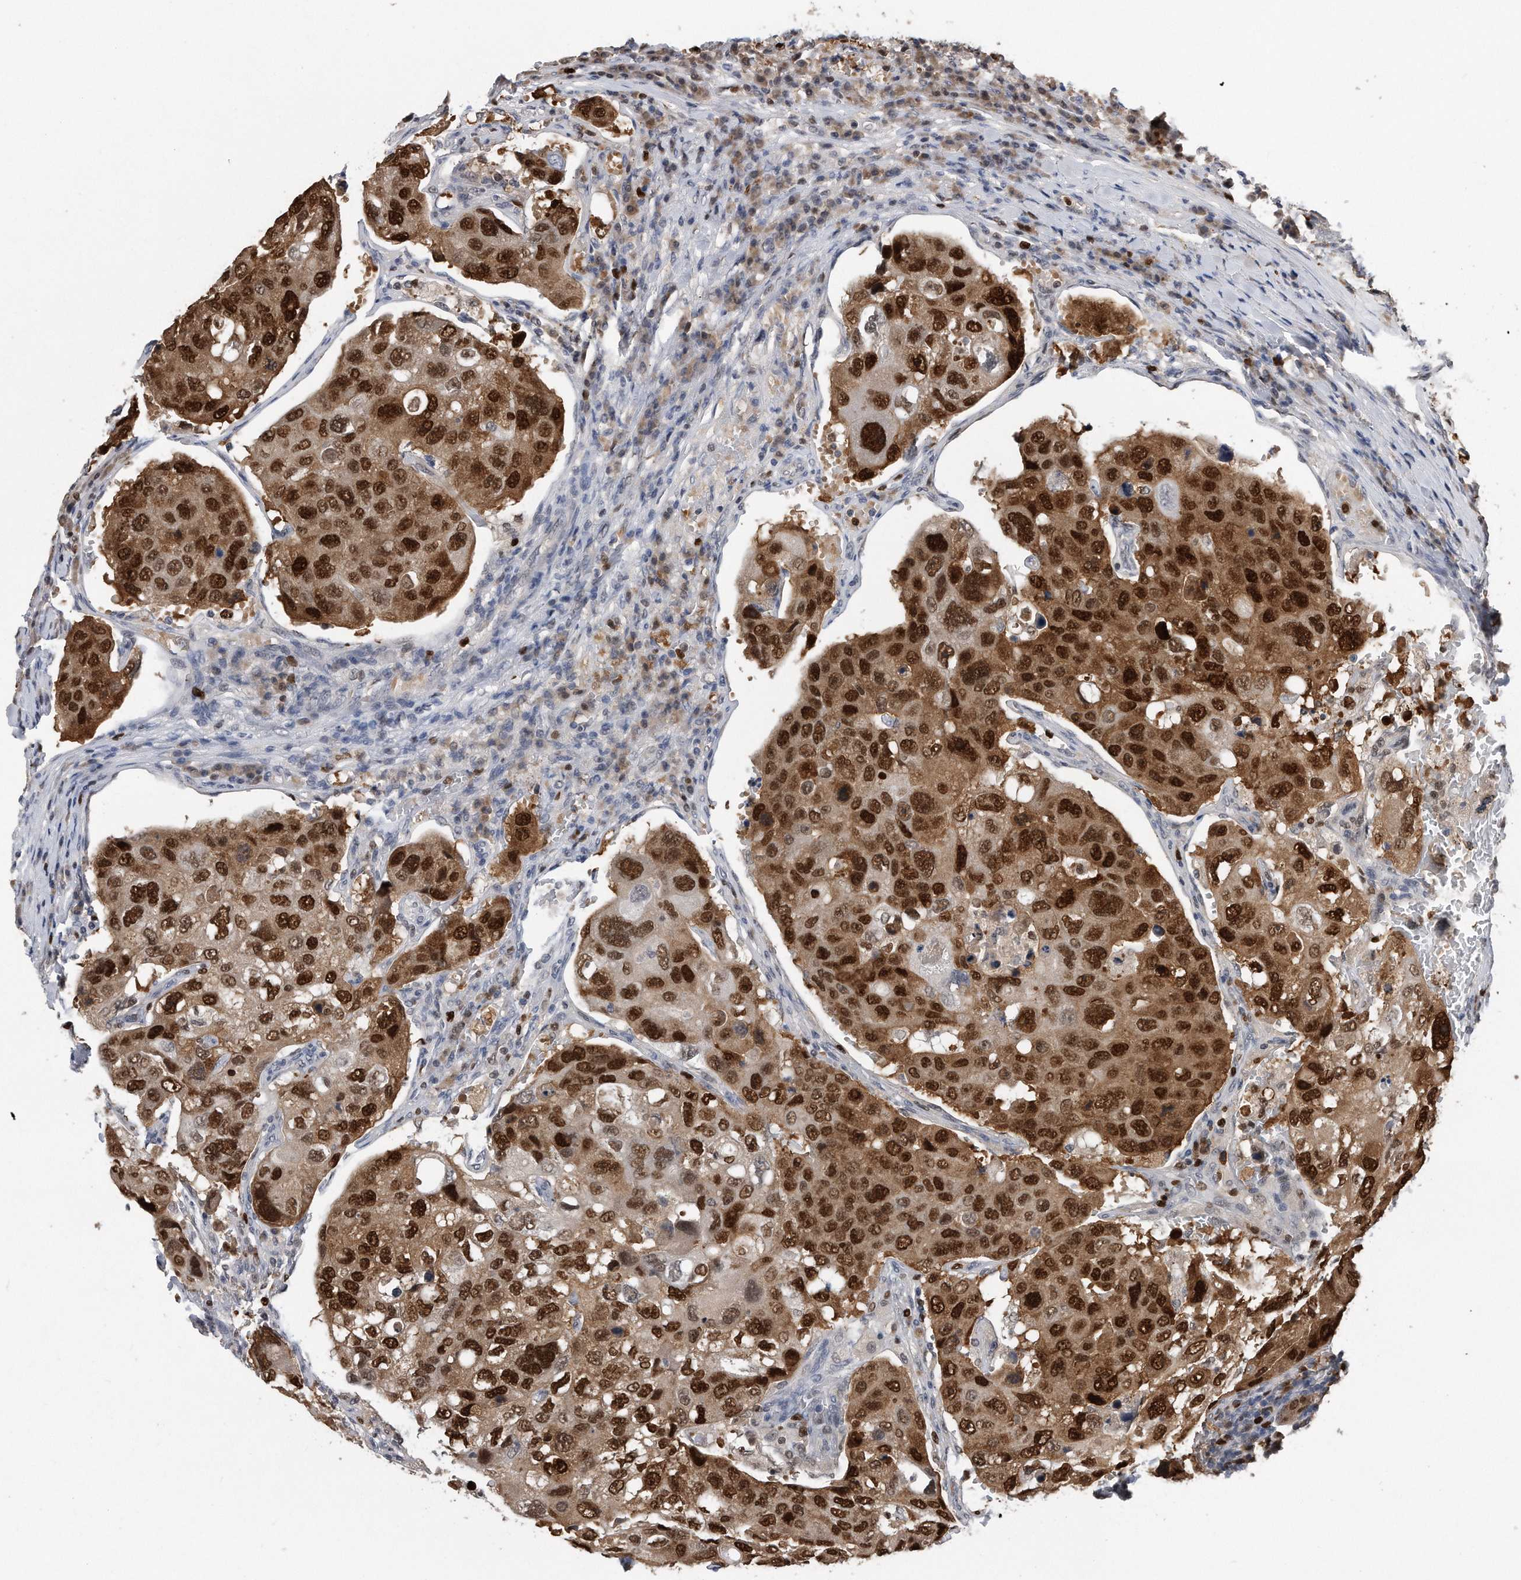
{"staining": {"intensity": "strong", "quantity": ">75%", "location": "cytoplasmic/membranous,nuclear"}, "tissue": "urothelial cancer", "cell_type": "Tumor cells", "image_type": "cancer", "snomed": [{"axis": "morphology", "description": "Urothelial carcinoma, High grade"}, {"axis": "topography", "description": "Lymph node"}, {"axis": "topography", "description": "Urinary bladder"}], "caption": "Protein expression analysis of human urothelial carcinoma (high-grade) reveals strong cytoplasmic/membranous and nuclear staining in approximately >75% of tumor cells. The protein is shown in brown color, while the nuclei are stained blue.", "gene": "PCNA", "patient": {"sex": "male", "age": 51}}